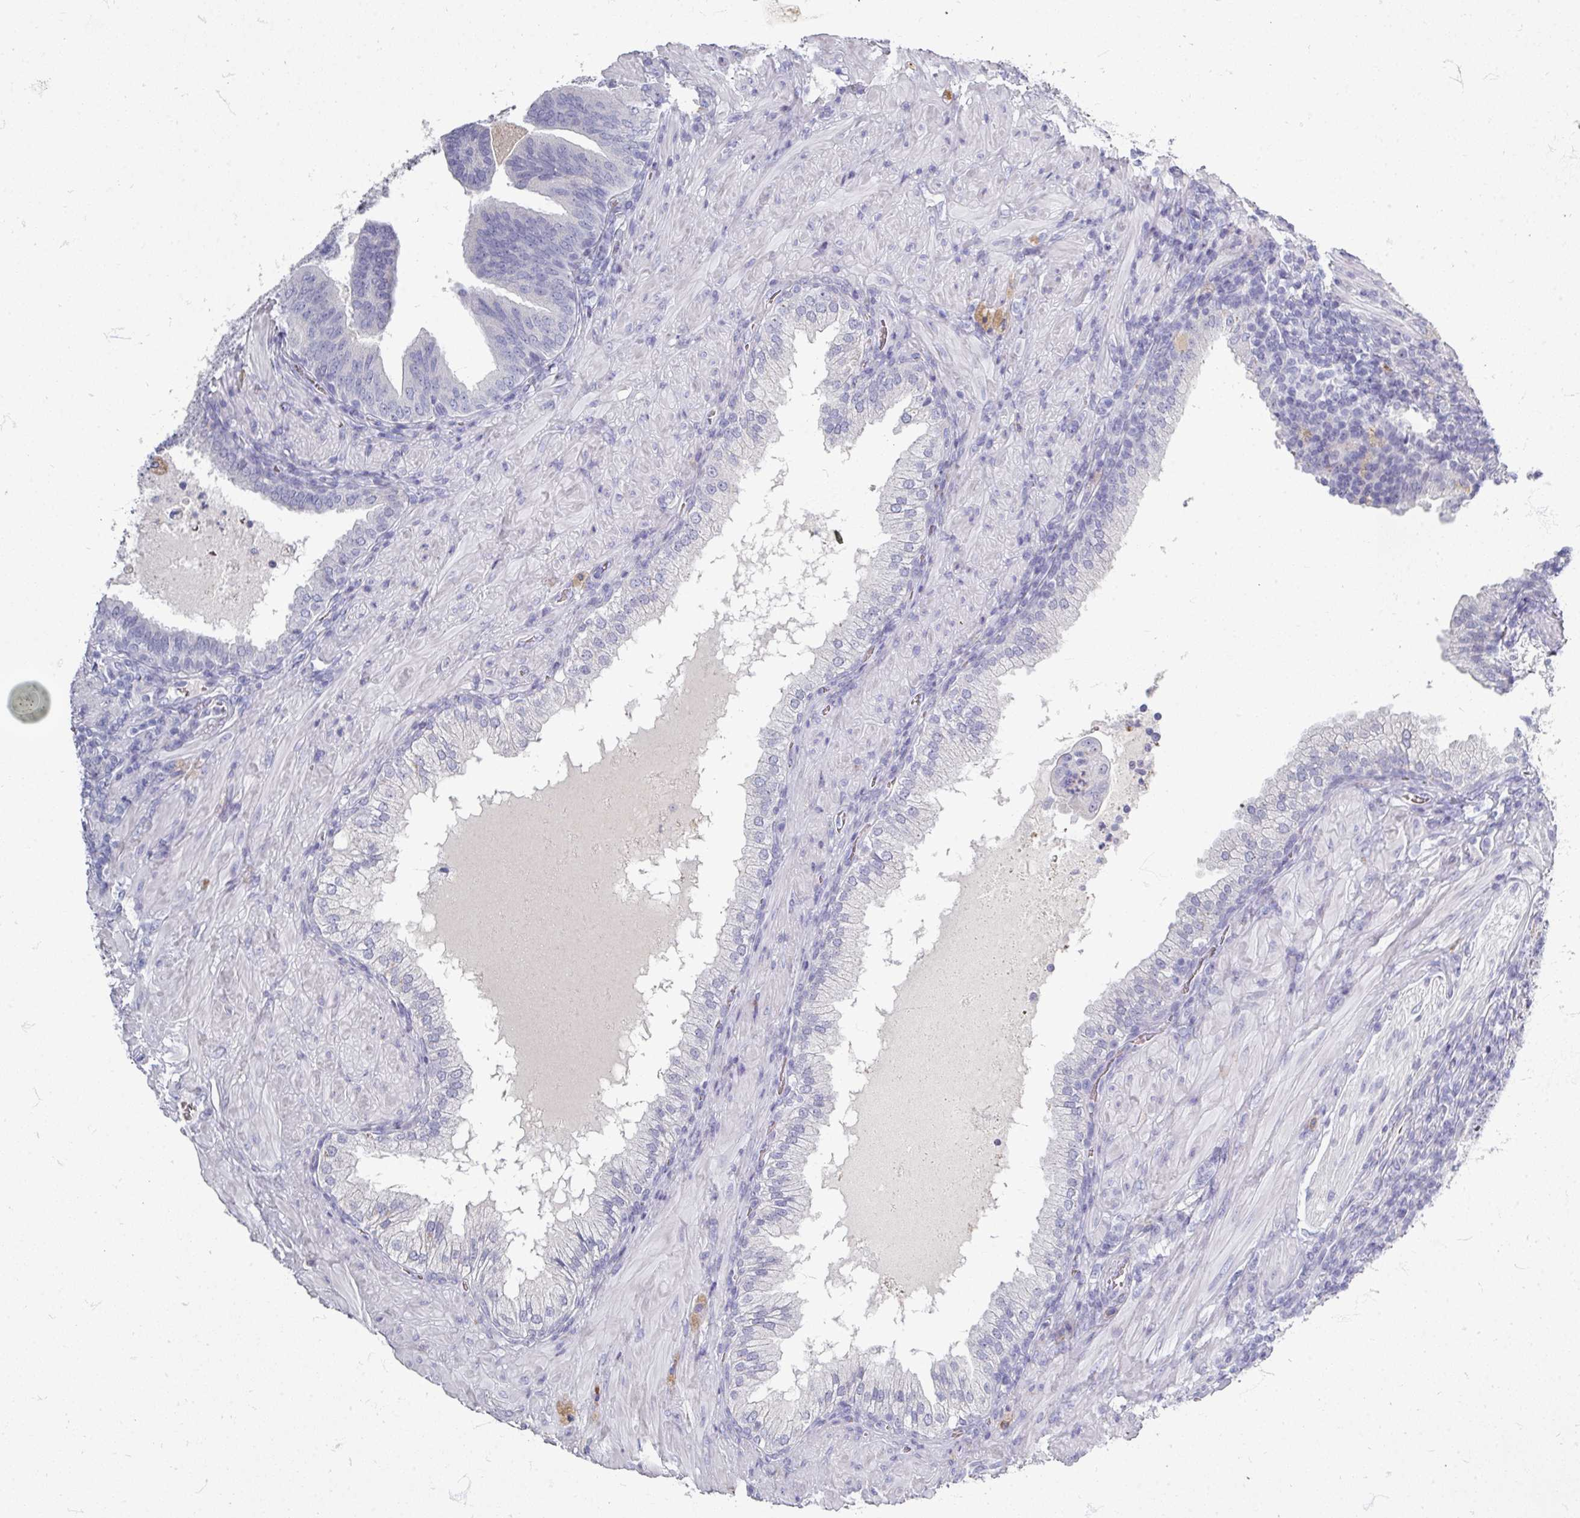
{"staining": {"intensity": "negative", "quantity": "none", "location": "none"}, "tissue": "prostate cancer", "cell_type": "Tumor cells", "image_type": "cancer", "snomed": [{"axis": "morphology", "description": "Adenocarcinoma, High grade"}, {"axis": "topography", "description": "Prostate"}], "caption": "Immunohistochemistry (IHC) histopathology image of human prostate high-grade adenocarcinoma stained for a protein (brown), which displays no staining in tumor cells.", "gene": "ZNF878", "patient": {"sex": "male", "age": 55}}